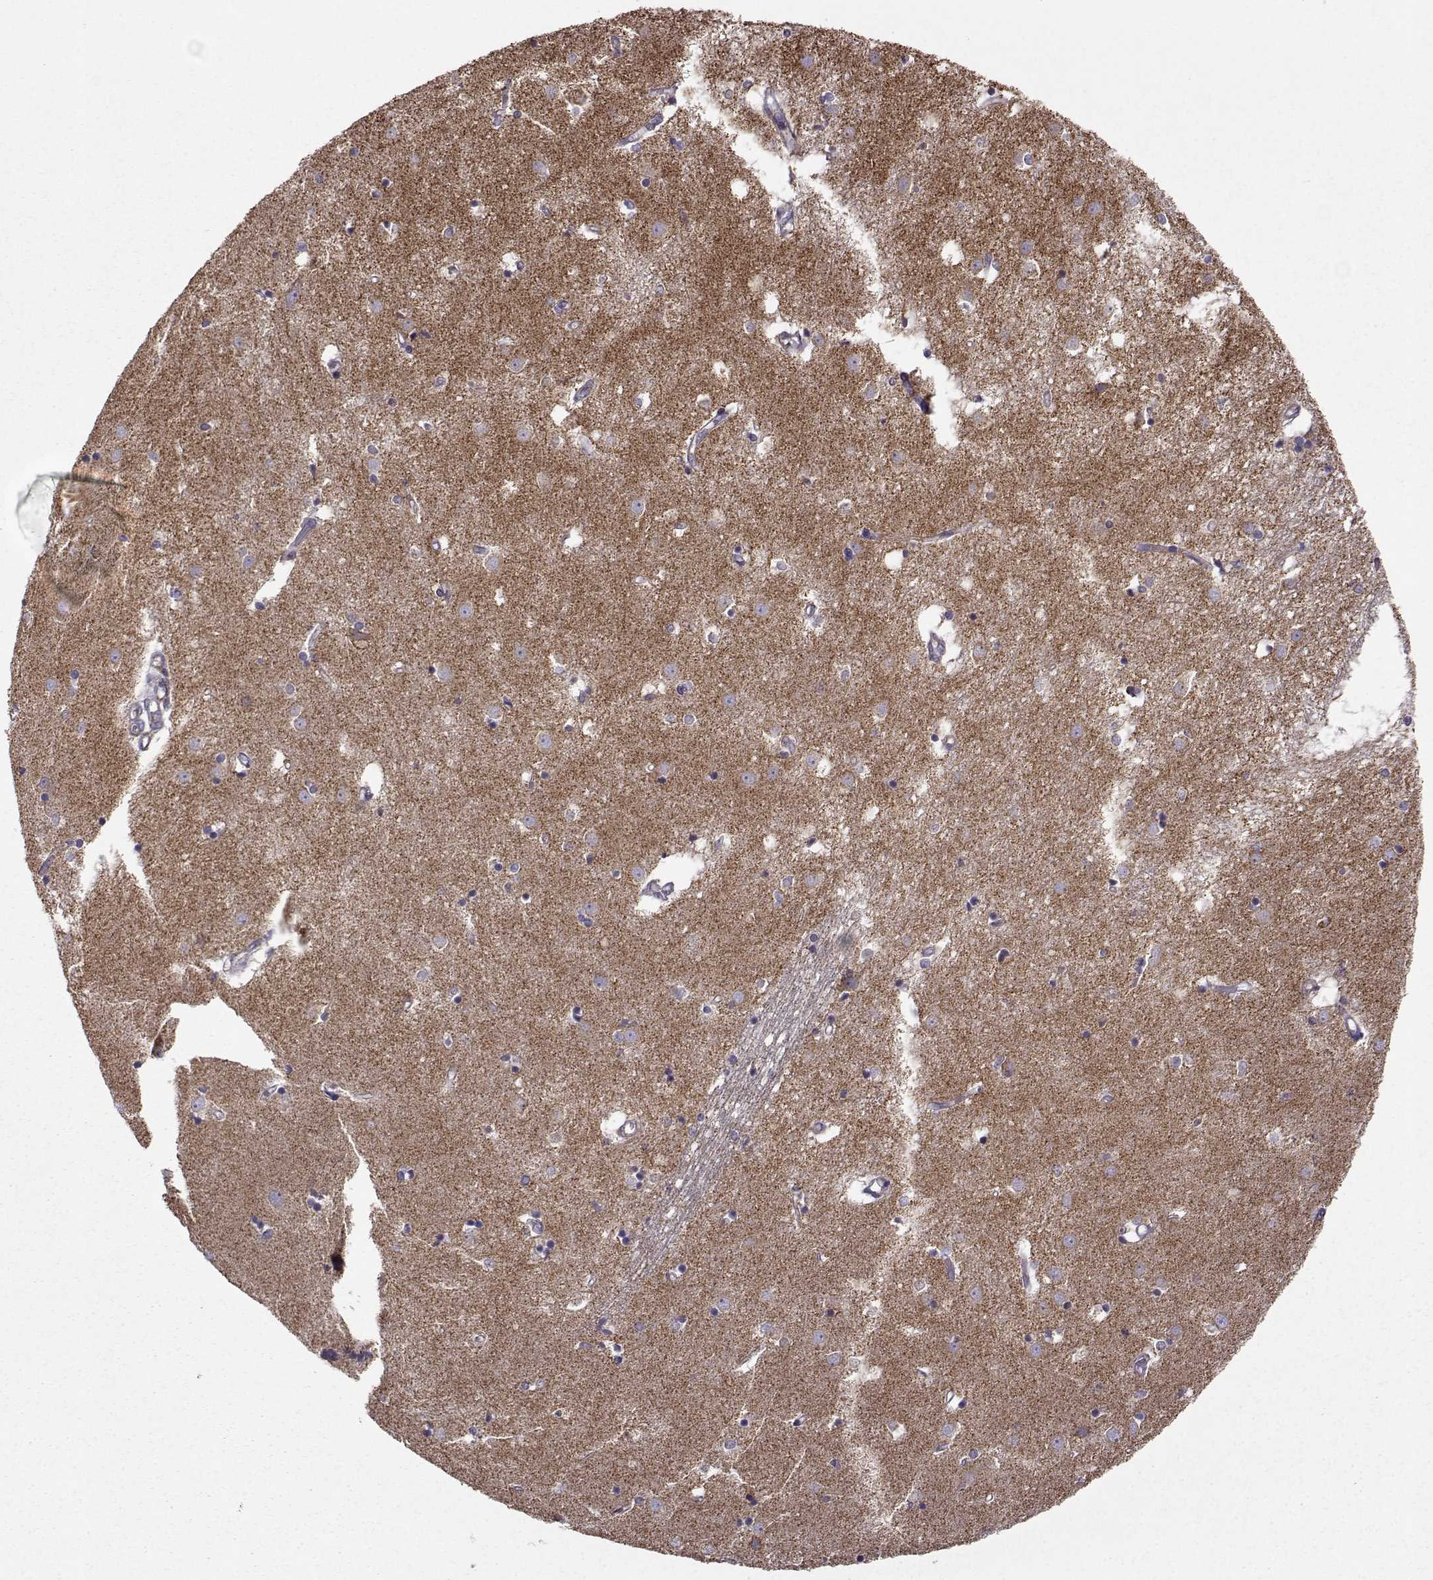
{"staining": {"intensity": "negative", "quantity": "none", "location": "none"}, "tissue": "caudate", "cell_type": "Glial cells", "image_type": "normal", "snomed": [{"axis": "morphology", "description": "Normal tissue, NOS"}, {"axis": "topography", "description": "Lateral ventricle wall"}], "caption": "High power microscopy histopathology image of an immunohistochemistry image of benign caudate, revealing no significant expression in glial cells.", "gene": "NECAB3", "patient": {"sex": "male", "age": 54}}